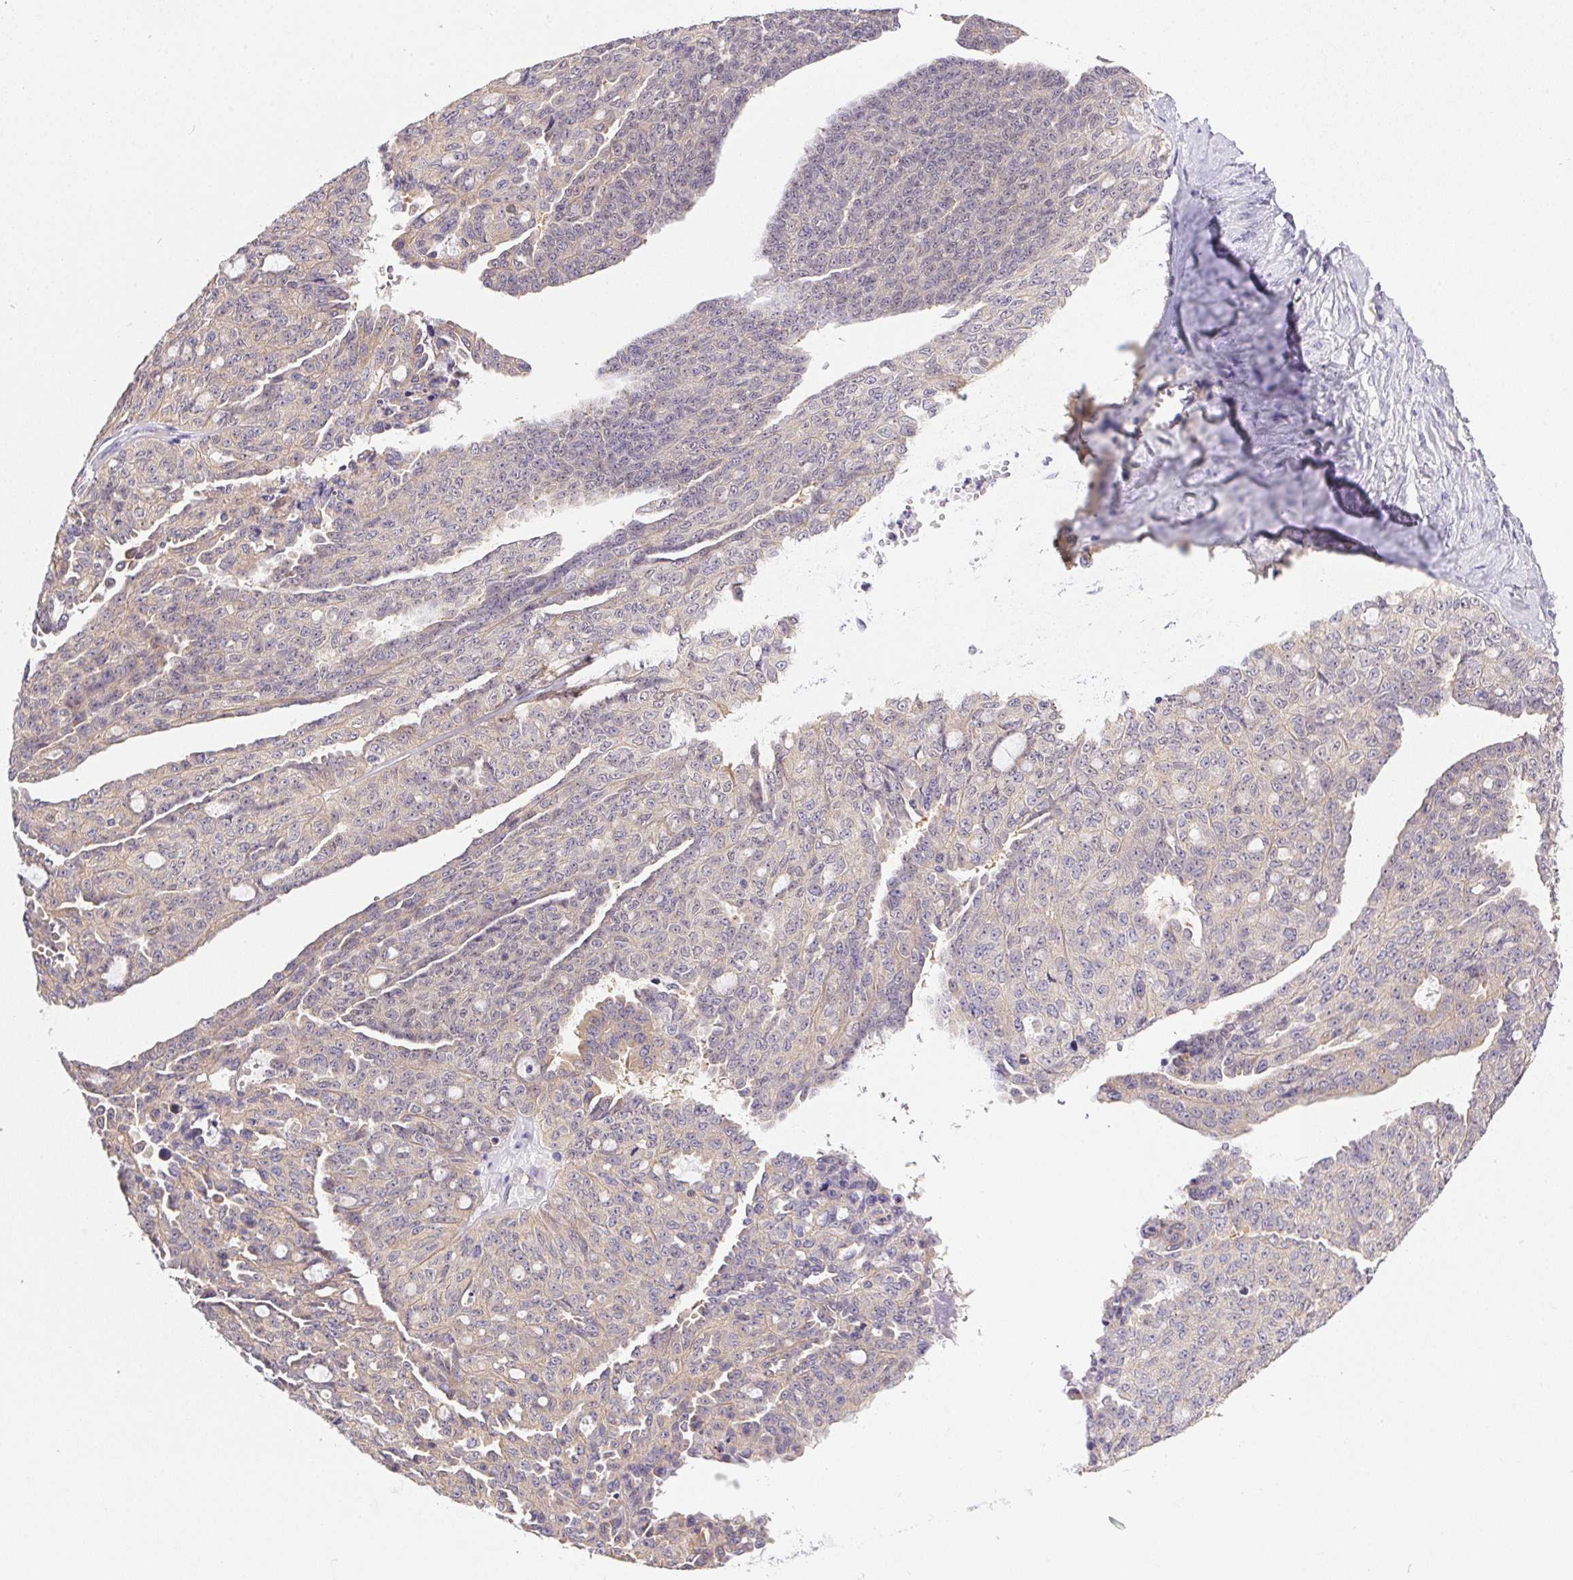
{"staining": {"intensity": "weak", "quantity": "25%-75%", "location": "cytoplasmic/membranous"}, "tissue": "ovarian cancer", "cell_type": "Tumor cells", "image_type": "cancer", "snomed": [{"axis": "morphology", "description": "Cystadenocarcinoma, serous, NOS"}, {"axis": "topography", "description": "Ovary"}], "caption": "Protein staining shows weak cytoplasmic/membranous expression in approximately 25%-75% of tumor cells in ovarian cancer (serous cystadenocarcinoma).", "gene": "SLC17A7", "patient": {"sex": "female", "age": 71}}